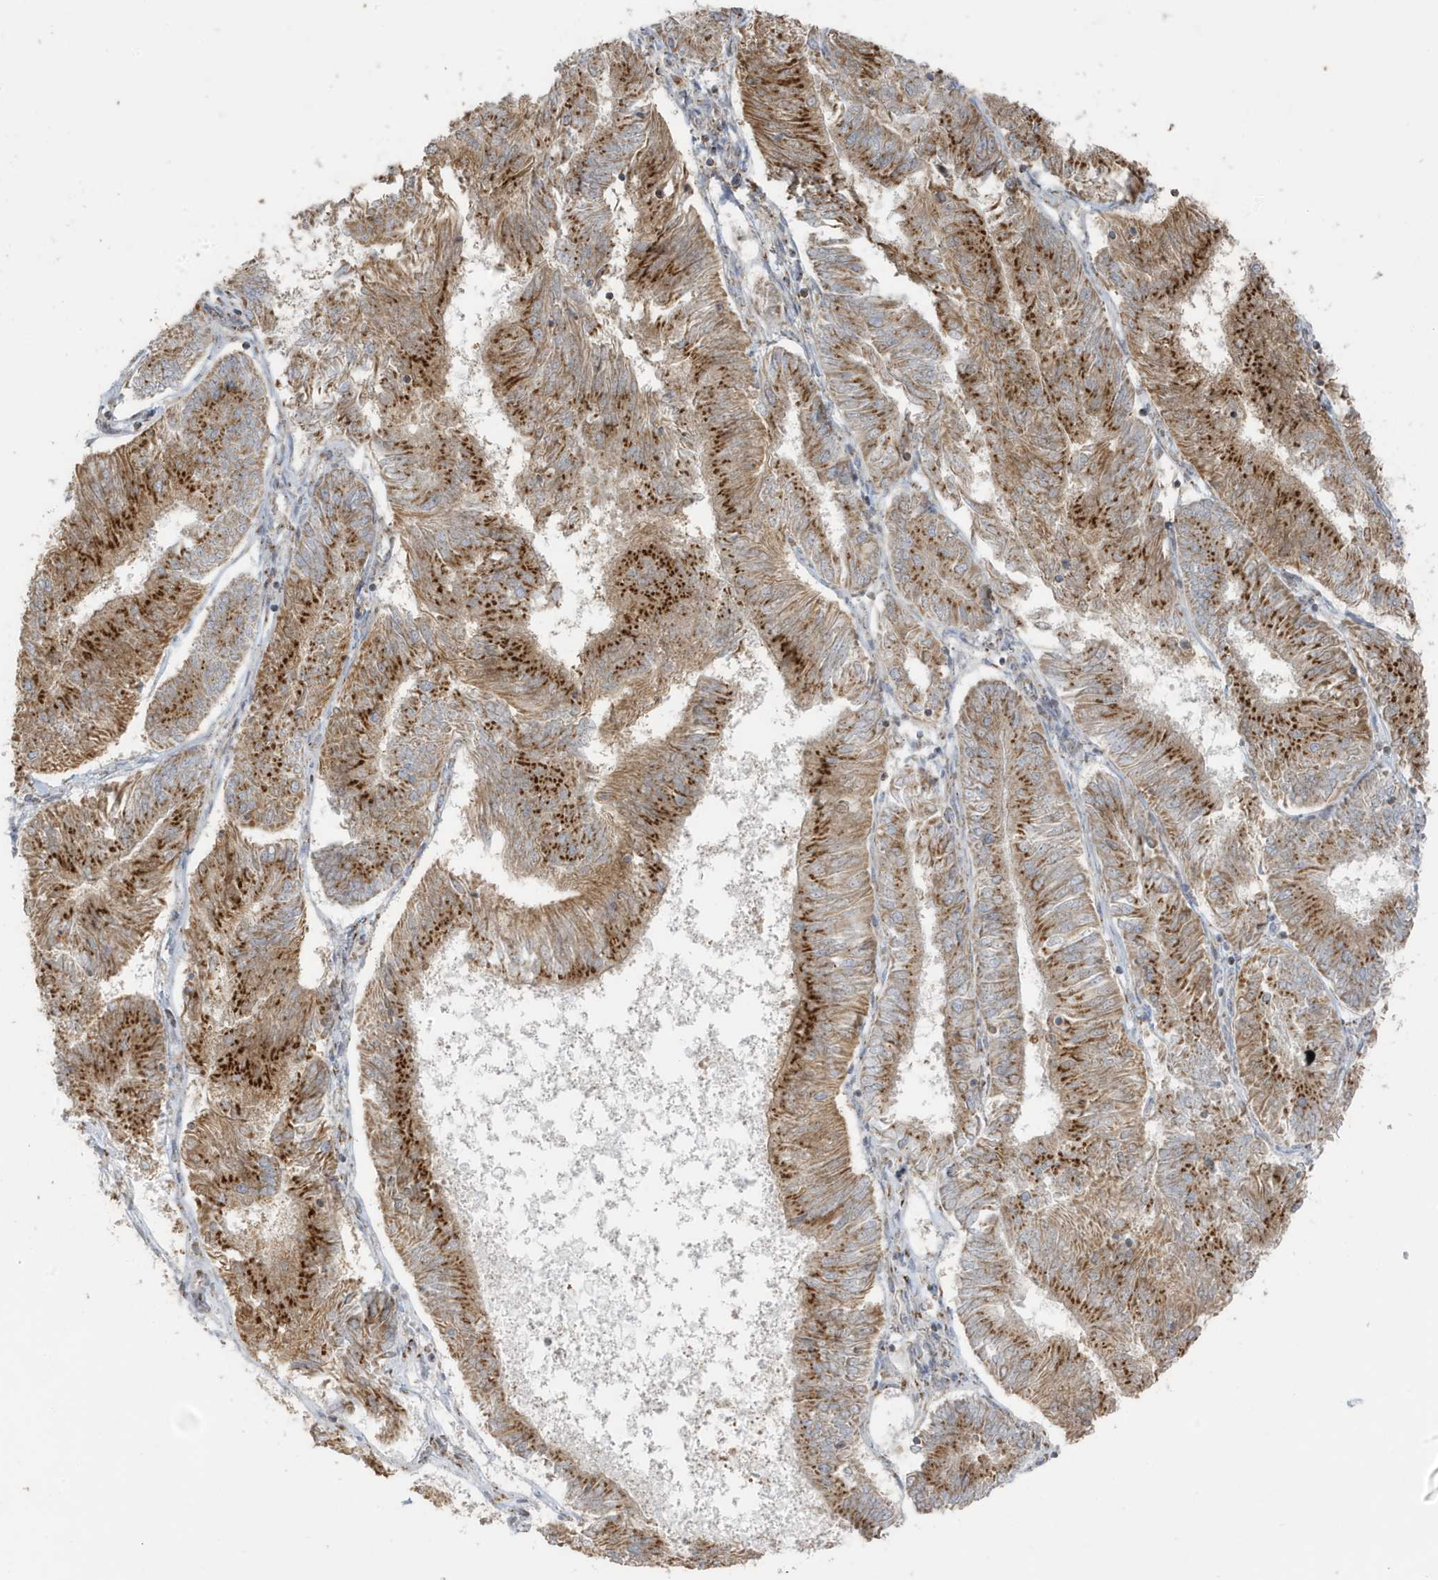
{"staining": {"intensity": "moderate", "quantity": ">75%", "location": "cytoplasmic/membranous"}, "tissue": "endometrial cancer", "cell_type": "Tumor cells", "image_type": "cancer", "snomed": [{"axis": "morphology", "description": "Adenocarcinoma, NOS"}, {"axis": "topography", "description": "Endometrium"}], "caption": "Immunohistochemistry (IHC) micrograph of neoplastic tissue: adenocarcinoma (endometrial) stained using immunohistochemistry displays medium levels of moderate protein expression localized specifically in the cytoplasmic/membranous of tumor cells, appearing as a cytoplasmic/membranous brown color.", "gene": "GOLGA4", "patient": {"sex": "female", "age": 58}}